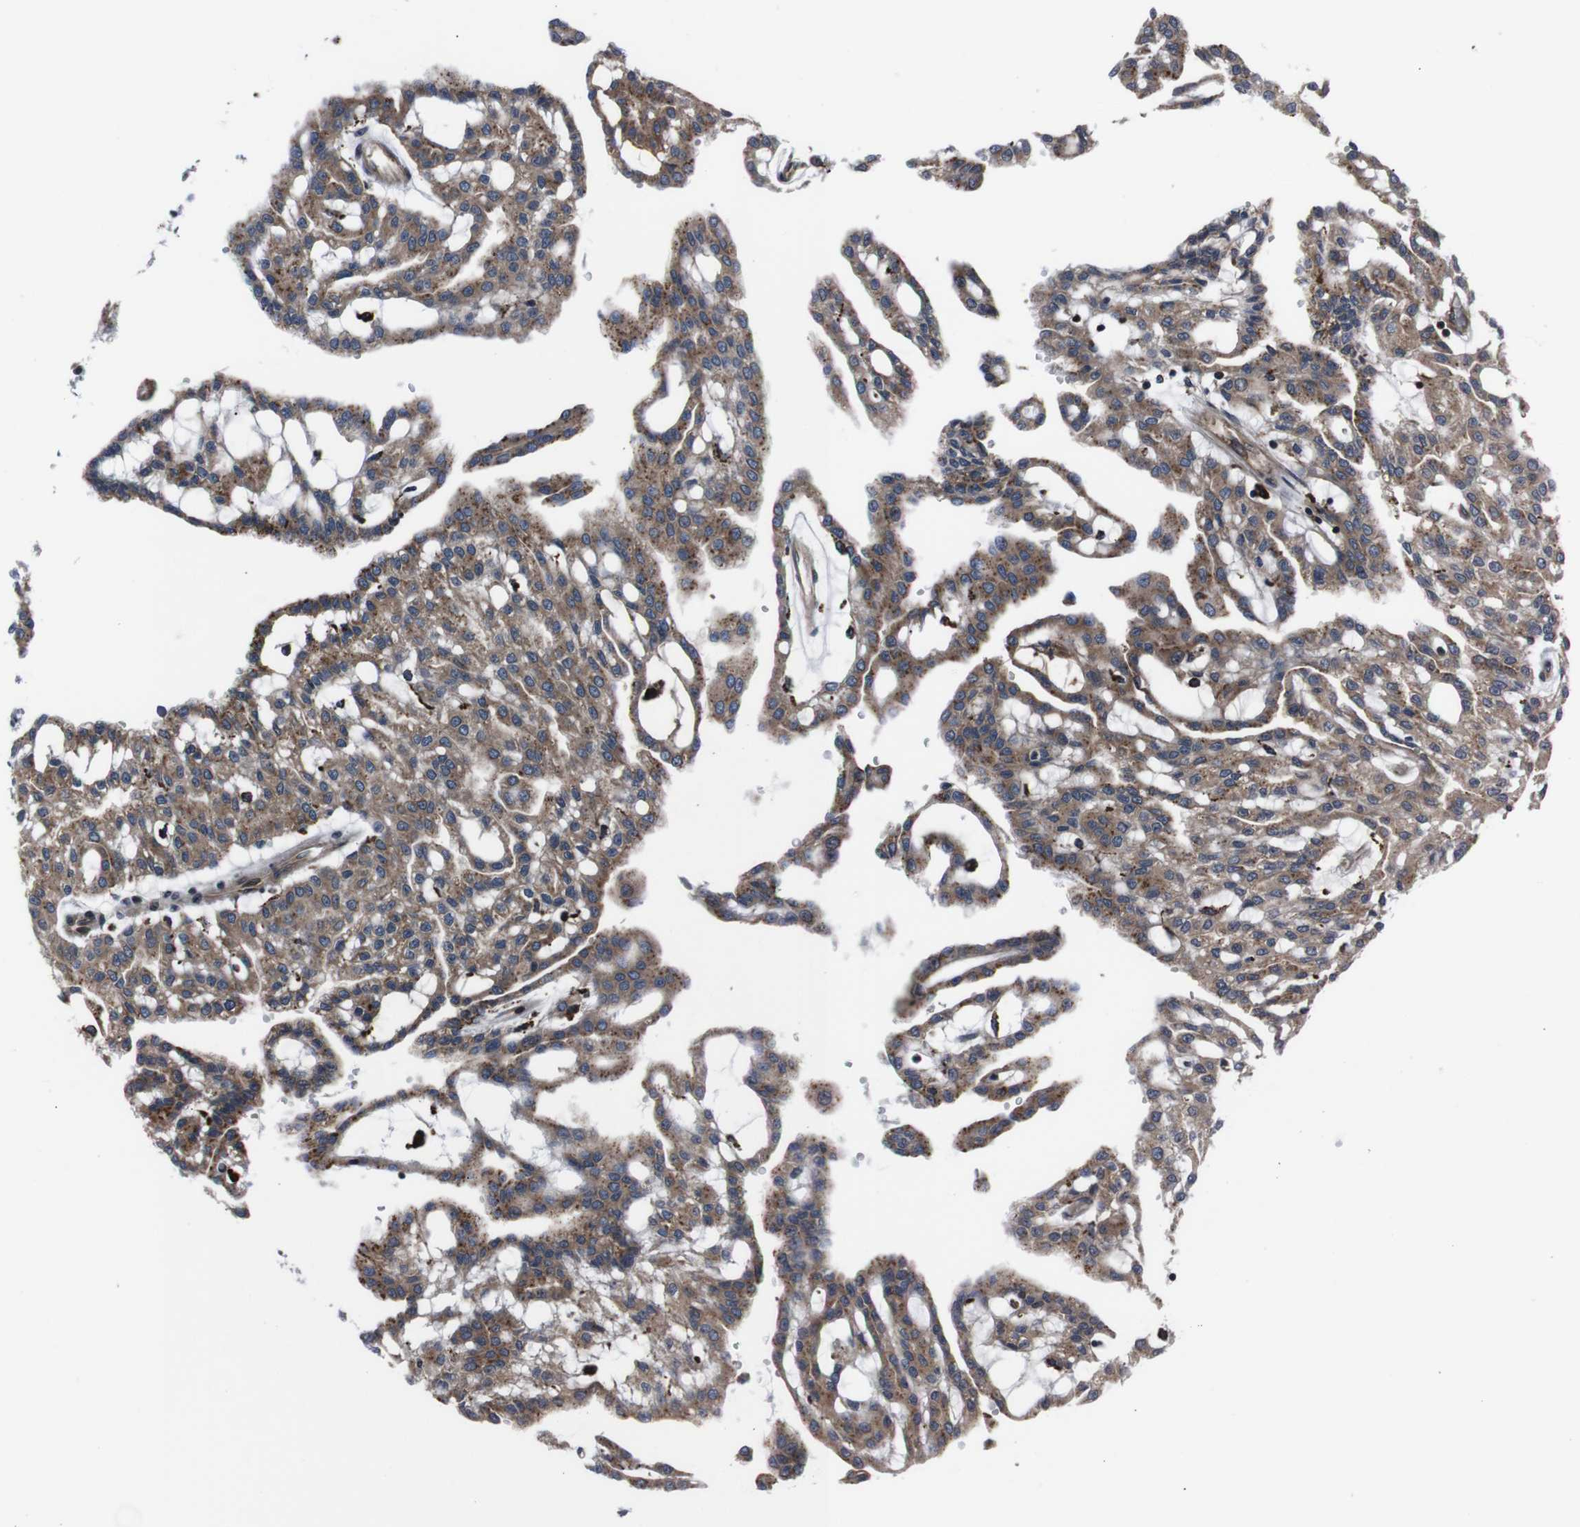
{"staining": {"intensity": "moderate", "quantity": ">75%", "location": "cytoplasmic/membranous"}, "tissue": "renal cancer", "cell_type": "Tumor cells", "image_type": "cancer", "snomed": [{"axis": "morphology", "description": "Adenocarcinoma, NOS"}, {"axis": "topography", "description": "Kidney"}], "caption": "Renal adenocarcinoma was stained to show a protein in brown. There is medium levels of moderate cytoplasmic/membranous positivity in about >75% of tumor cells. The staining was performed using DAB (3,3'-diaminobenzidine) to visualize the protein expression in brown, while the nuclei were stained in blue with hematoxylin (Magnification: 20x).", "gene": "EIF4A2", "patient": {"sex": "male", "age": 63}}